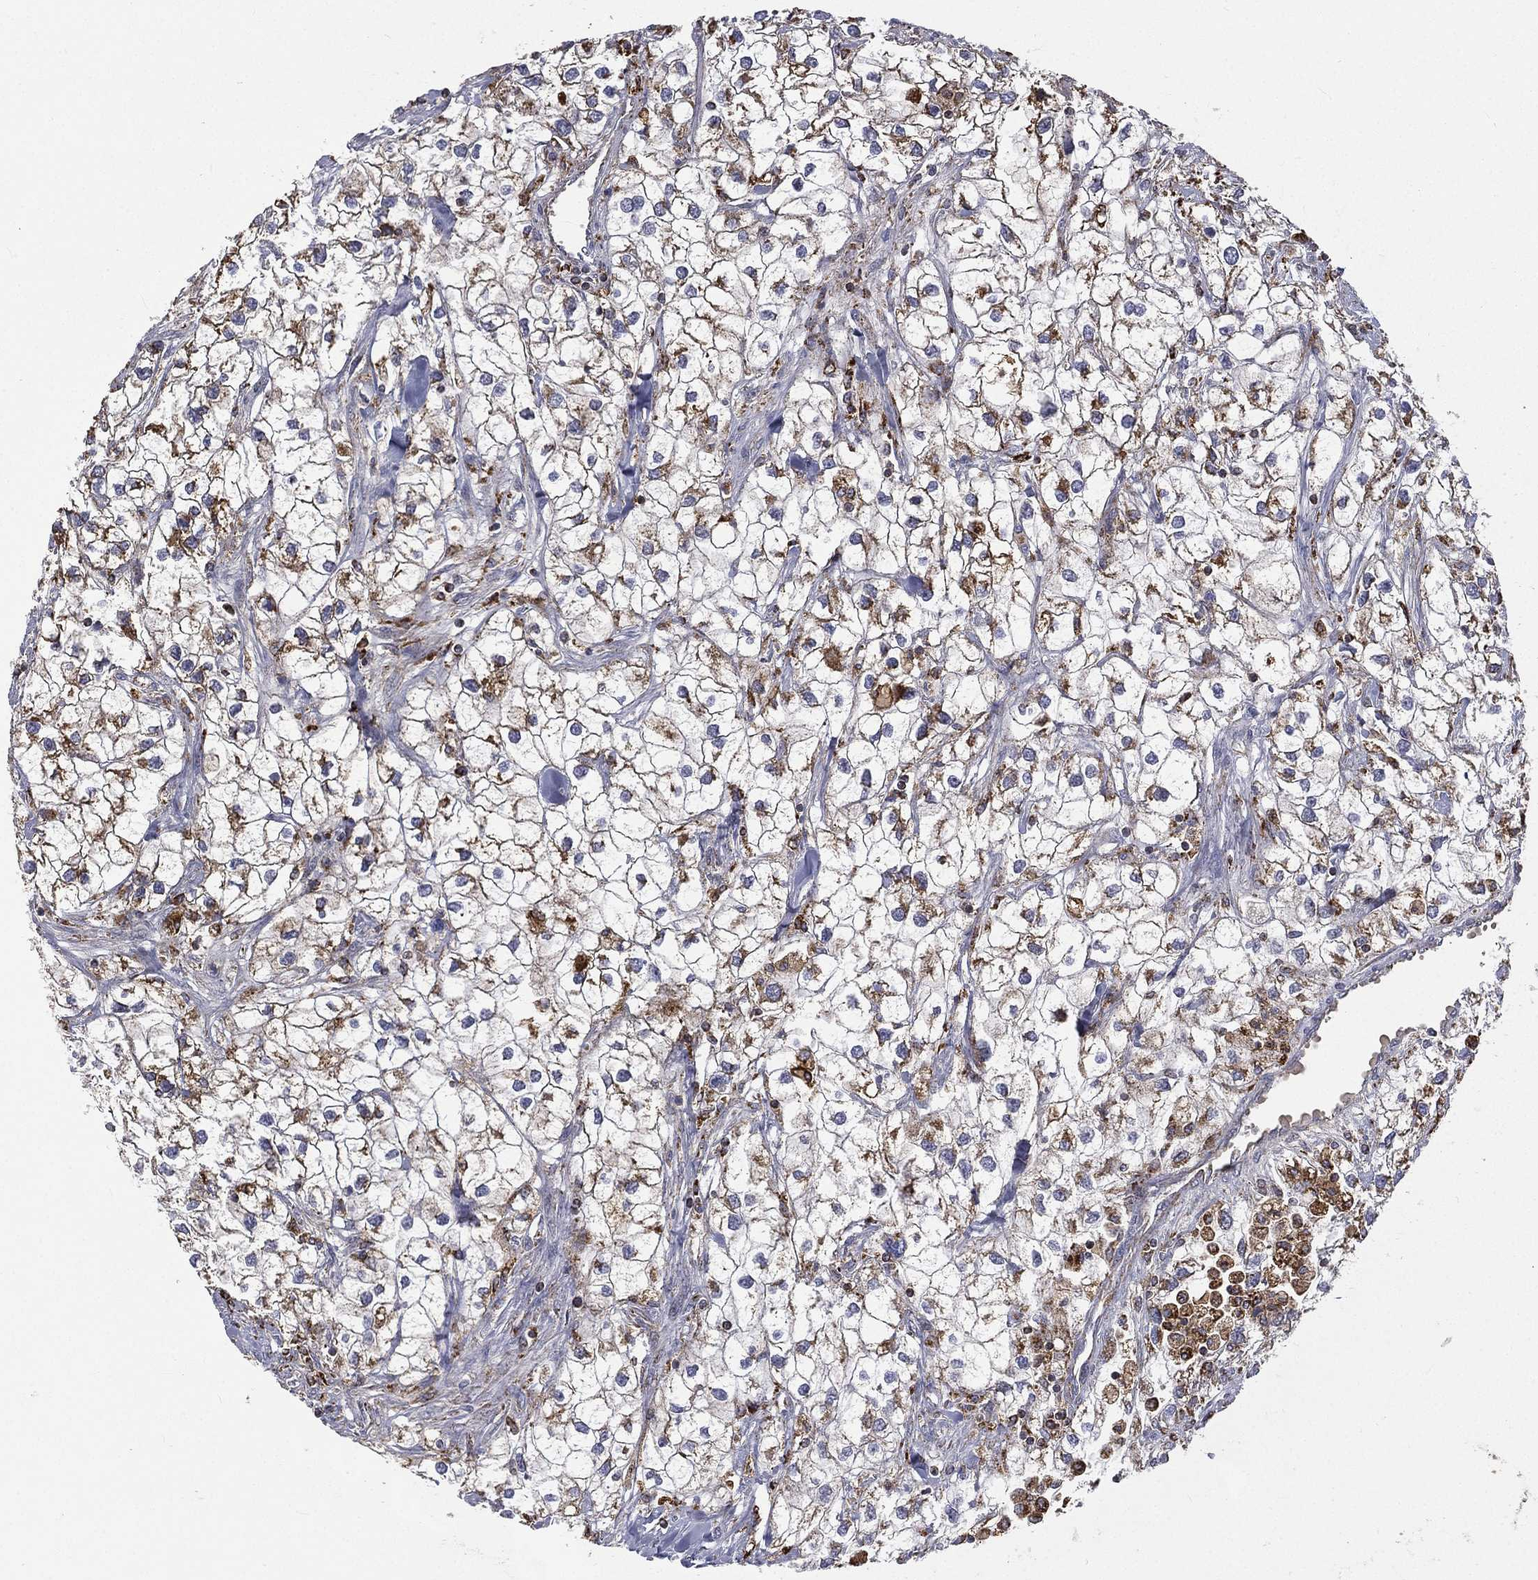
{"staining": {"intensity": "strong", "quantity": "<25%", "location": "cytoplasmic/membranous"}, "tissue": "renal cancer", "cell_type": "Tumor cells", "image_type": "cancer", "snomed": [{"axis": "morphology", "description": "Adenocarcinoma, NOS"}, {"axis": "topography", "description": "Kidney"}], "caption": "Protein expression analysis of renal cancer demonstrates strong cytoplasmic/membranous staining in about <25% of tumor cells.", "gene": "RIN3", "patient": {"sex": "male", "age": 59}}